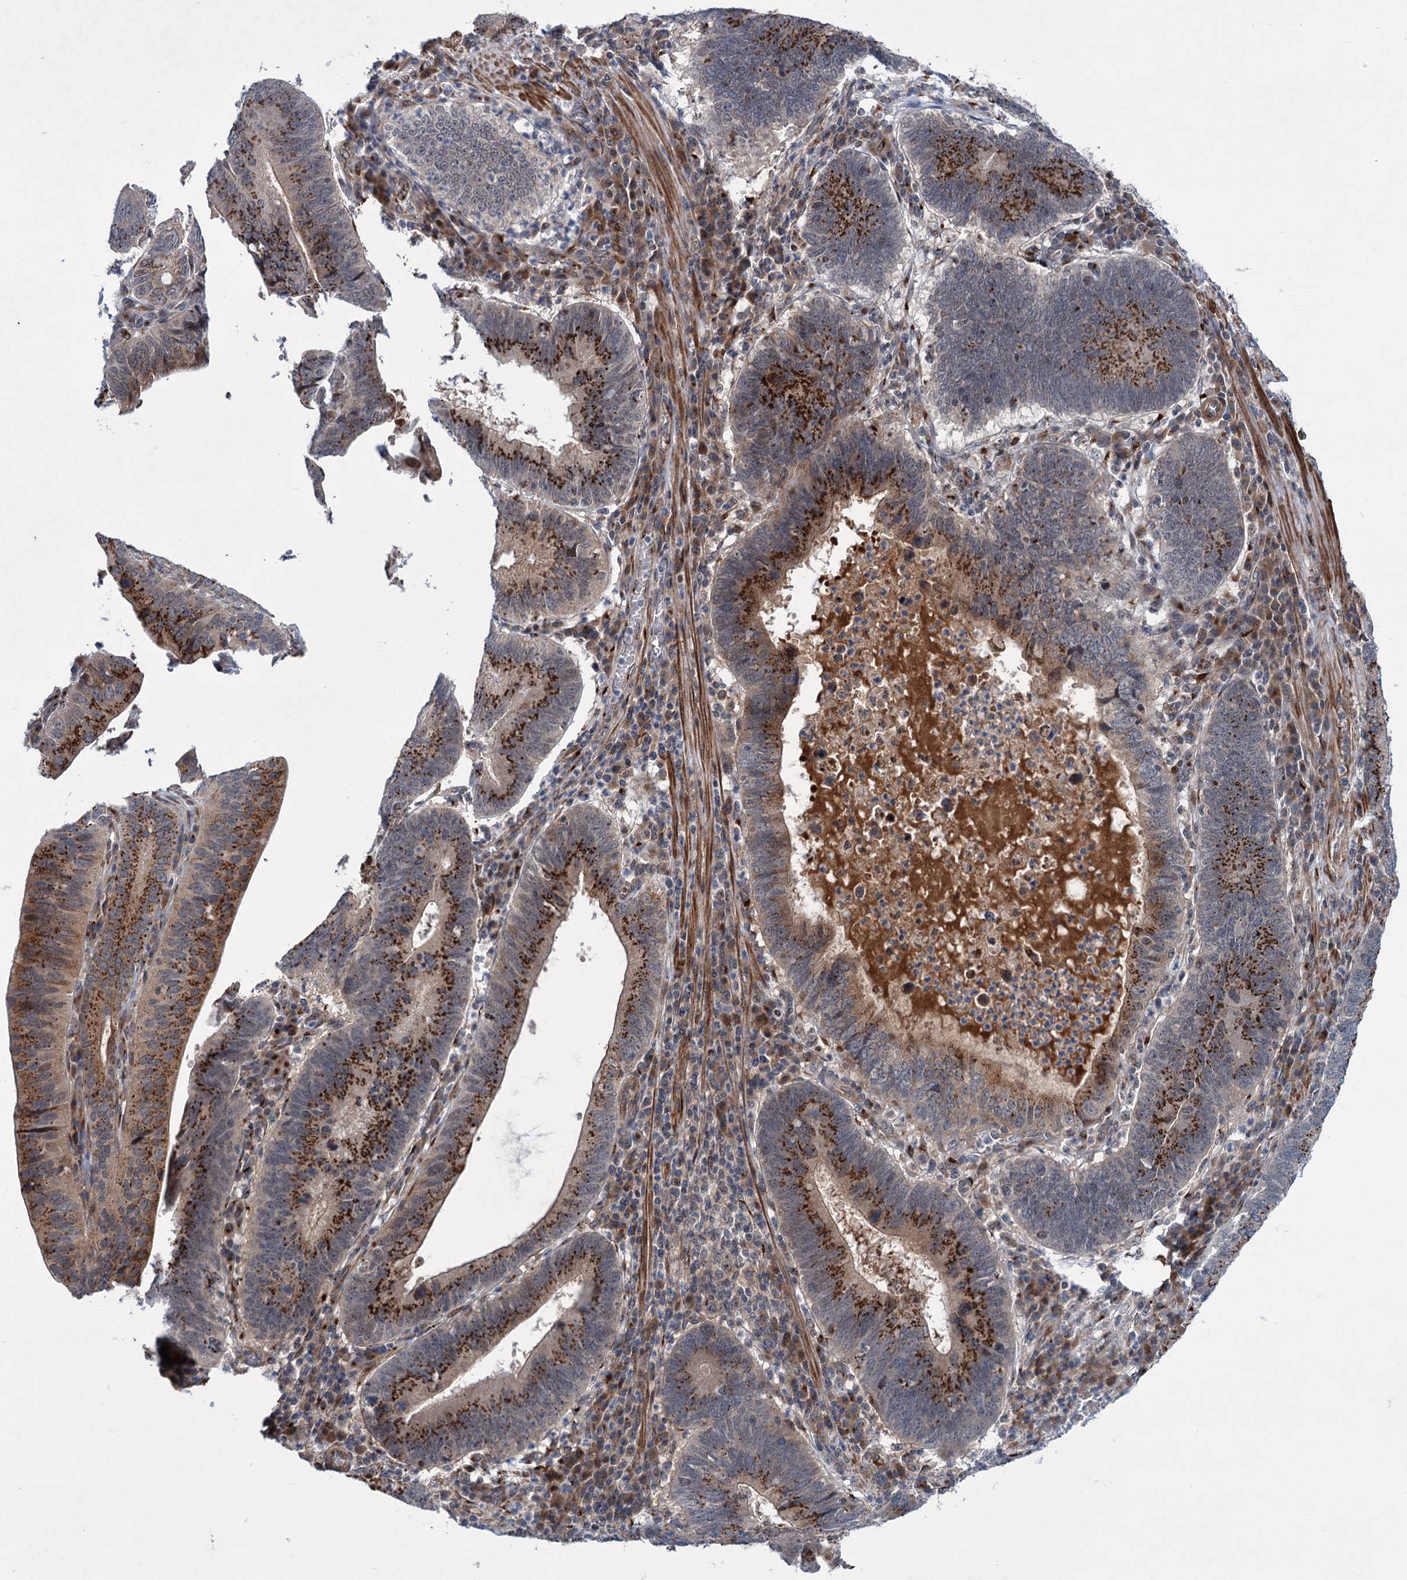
{"staining": {"intensity": "strong", "quantity": ">75%", "location": "cytoplasmic/membranous"}, "tissue": "stomach cancer", "cell_type": "Tumor cells", "image_type": "cancer", "snomed": [{"axis": "morphology", "description": "Adenocarcinoma, NOS"}, {"axis": "topography", "description": "Stomach"}], "caption": "Tumor cells reveal strong cytoplasmic/membranous staining in about >75% of cells in adenocarcinoma (stomach). (IHC, brightfield microscopy, high magnification).", "gene": "ELP4", "patient": {"sex": "male", "age": 59}}